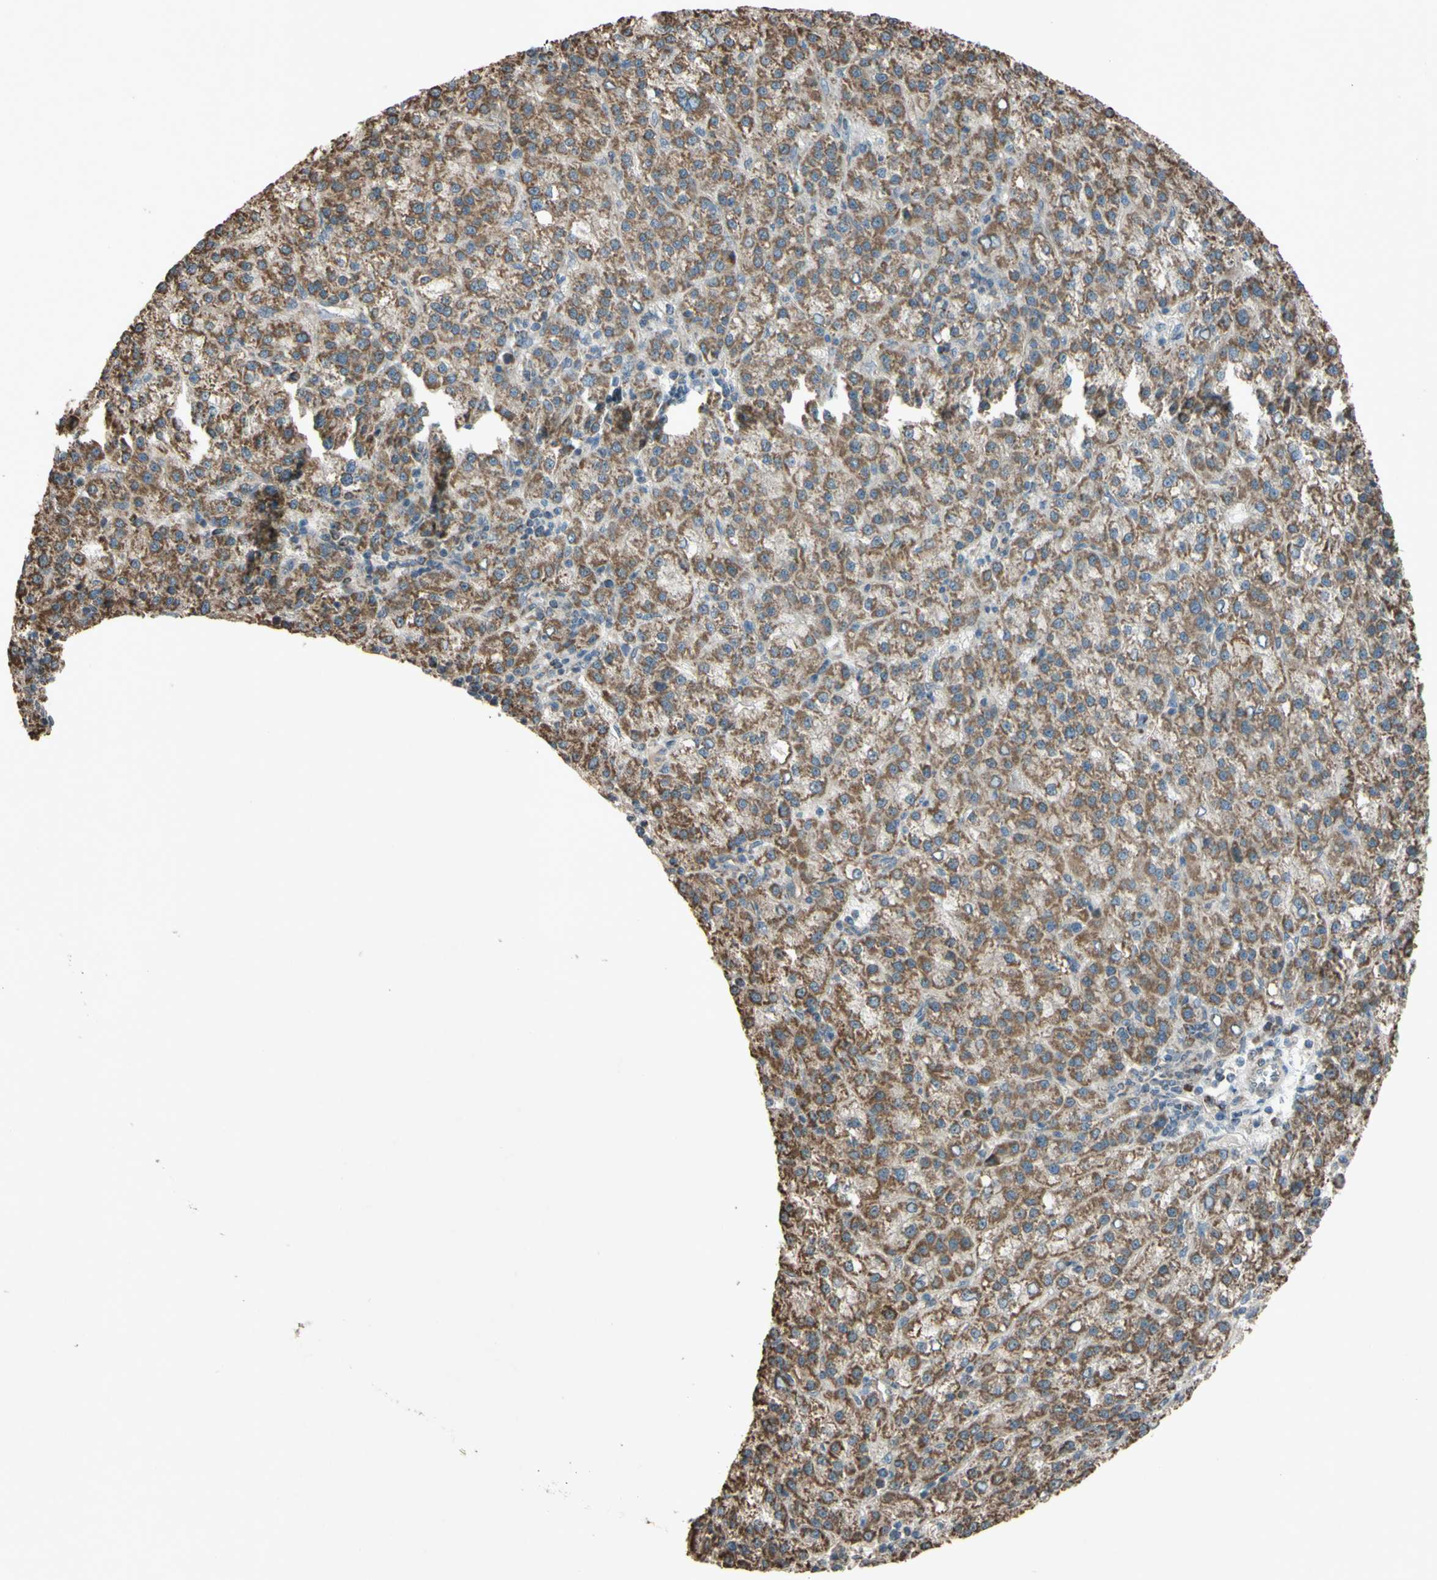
{"staining": {"intensity": "moderate", "quantity": ">75%", "location": "cytoplasmic/membranous"}, "tissue": "liver cancer", "cell_type": "Tumor cells", "image_type": "cancer", "snomed": [{"axis": "morphology", "description": "Carcinoma, Hepatocellular, NOS"}, {"axis": "topography", "description": "Liver"}], "caption": "Immunohistochemistry (IHC) histopathology image of hepatocellular carcinoma (liver) stained for a protein (brown), which demonstrates medium levels of moderate cytoplasmic/membranous positivity in approximately >75% of tumor cells.", "gene": "ACOT8", "patient": {"sex": "female", "age": 58}}